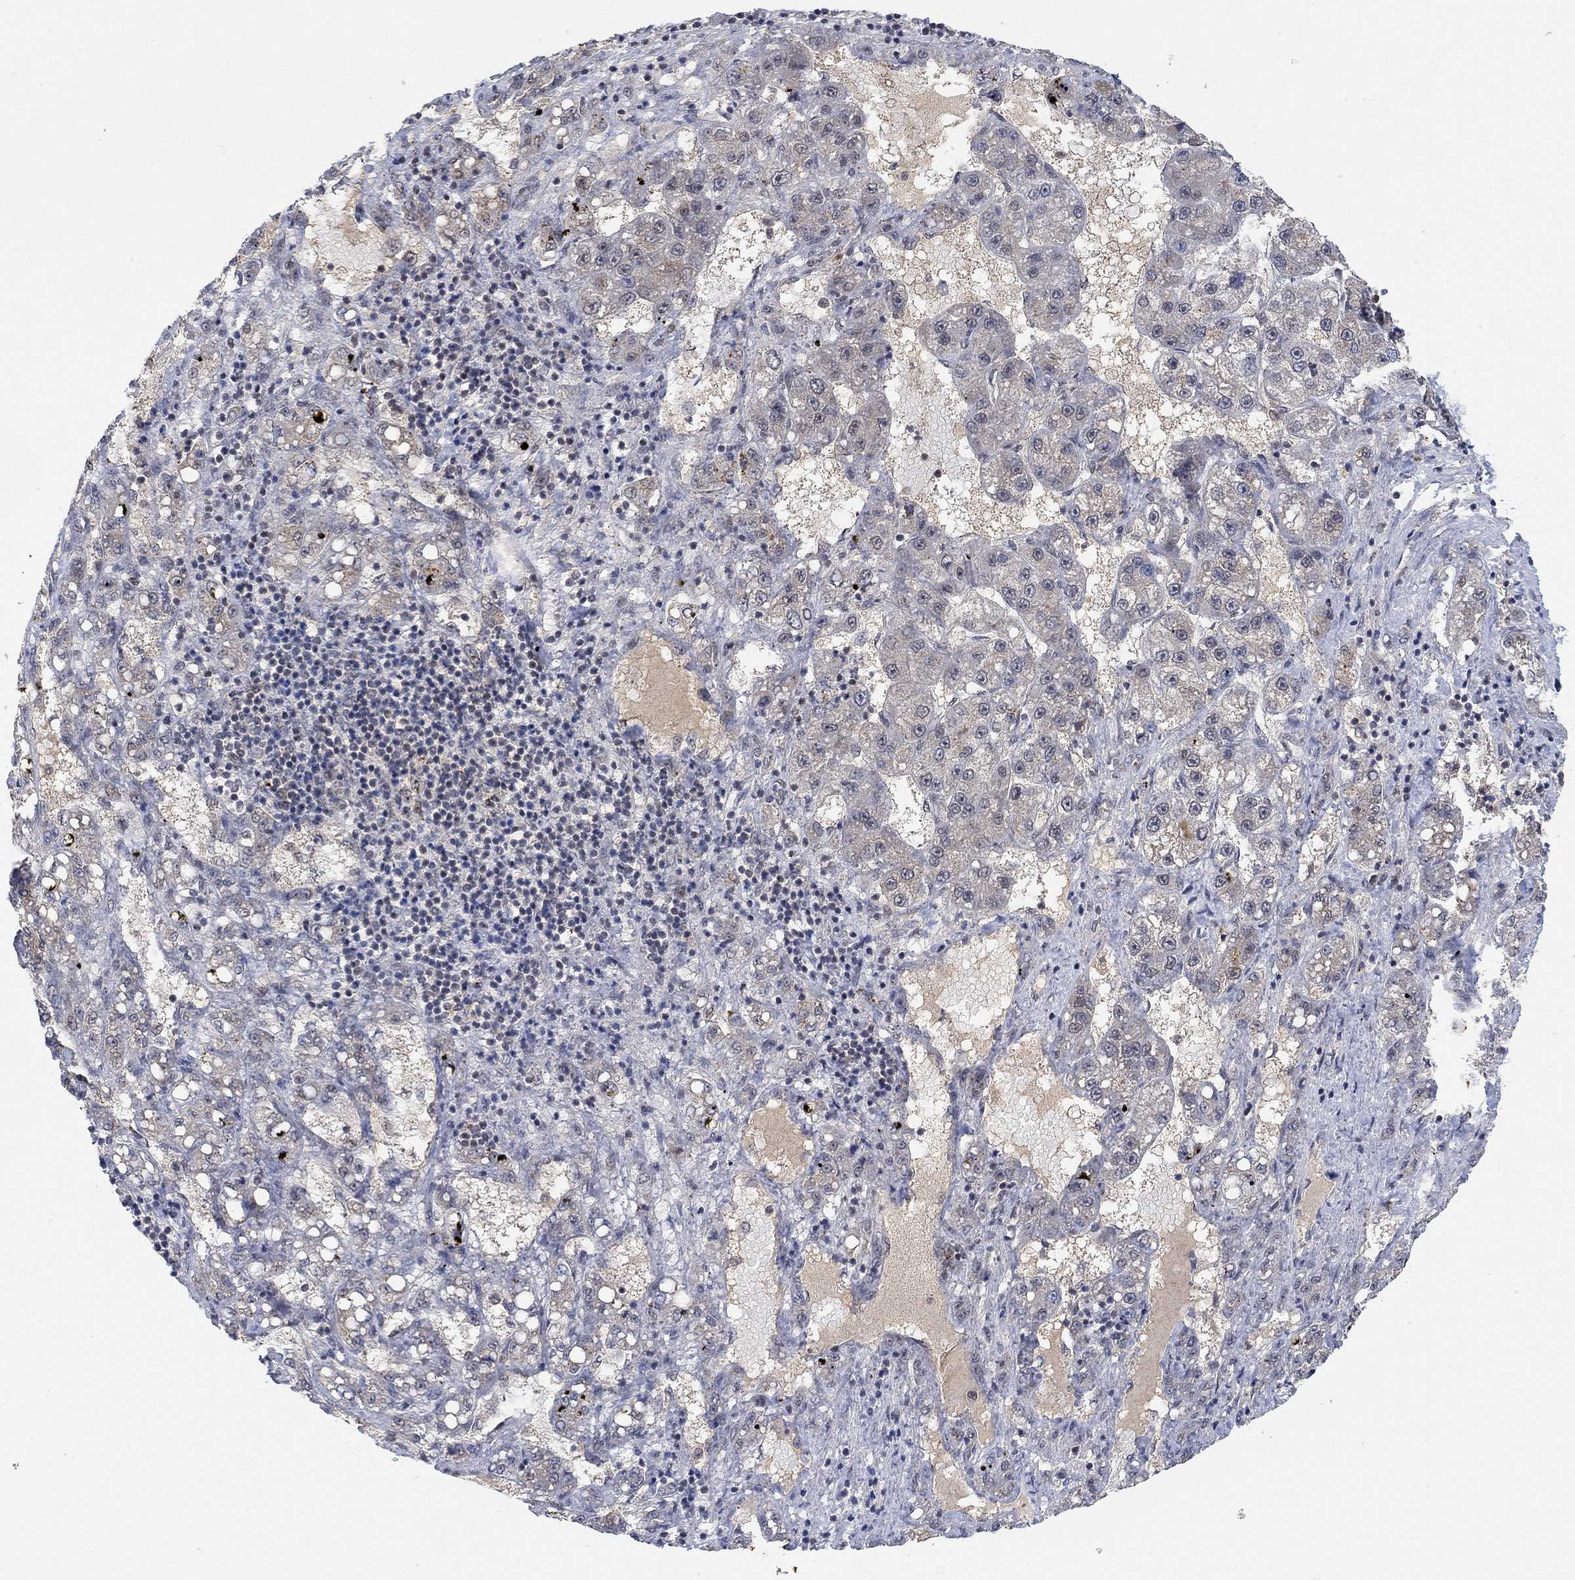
{"staining": {"intensity": "negative", "quantity": "none", "location": "none"}, "tissue": "liver cancer", "cell_type": "Tumor cells", "image_type": "cancer", "snomed": [{"axis": "morphology", "description": "Carcinoma, Hepatocellular, NOS"}, {"axis": "topography", "description": "Liver"}], "caption": "An immunohistochemistry histopathology image of liver hepatocellular carcinoma is shown. There is no staining in tumor cells of liver hepatocellular carcinoma.", "gene": "THAP8", "patient": {"sex": "female", "age": 65}}